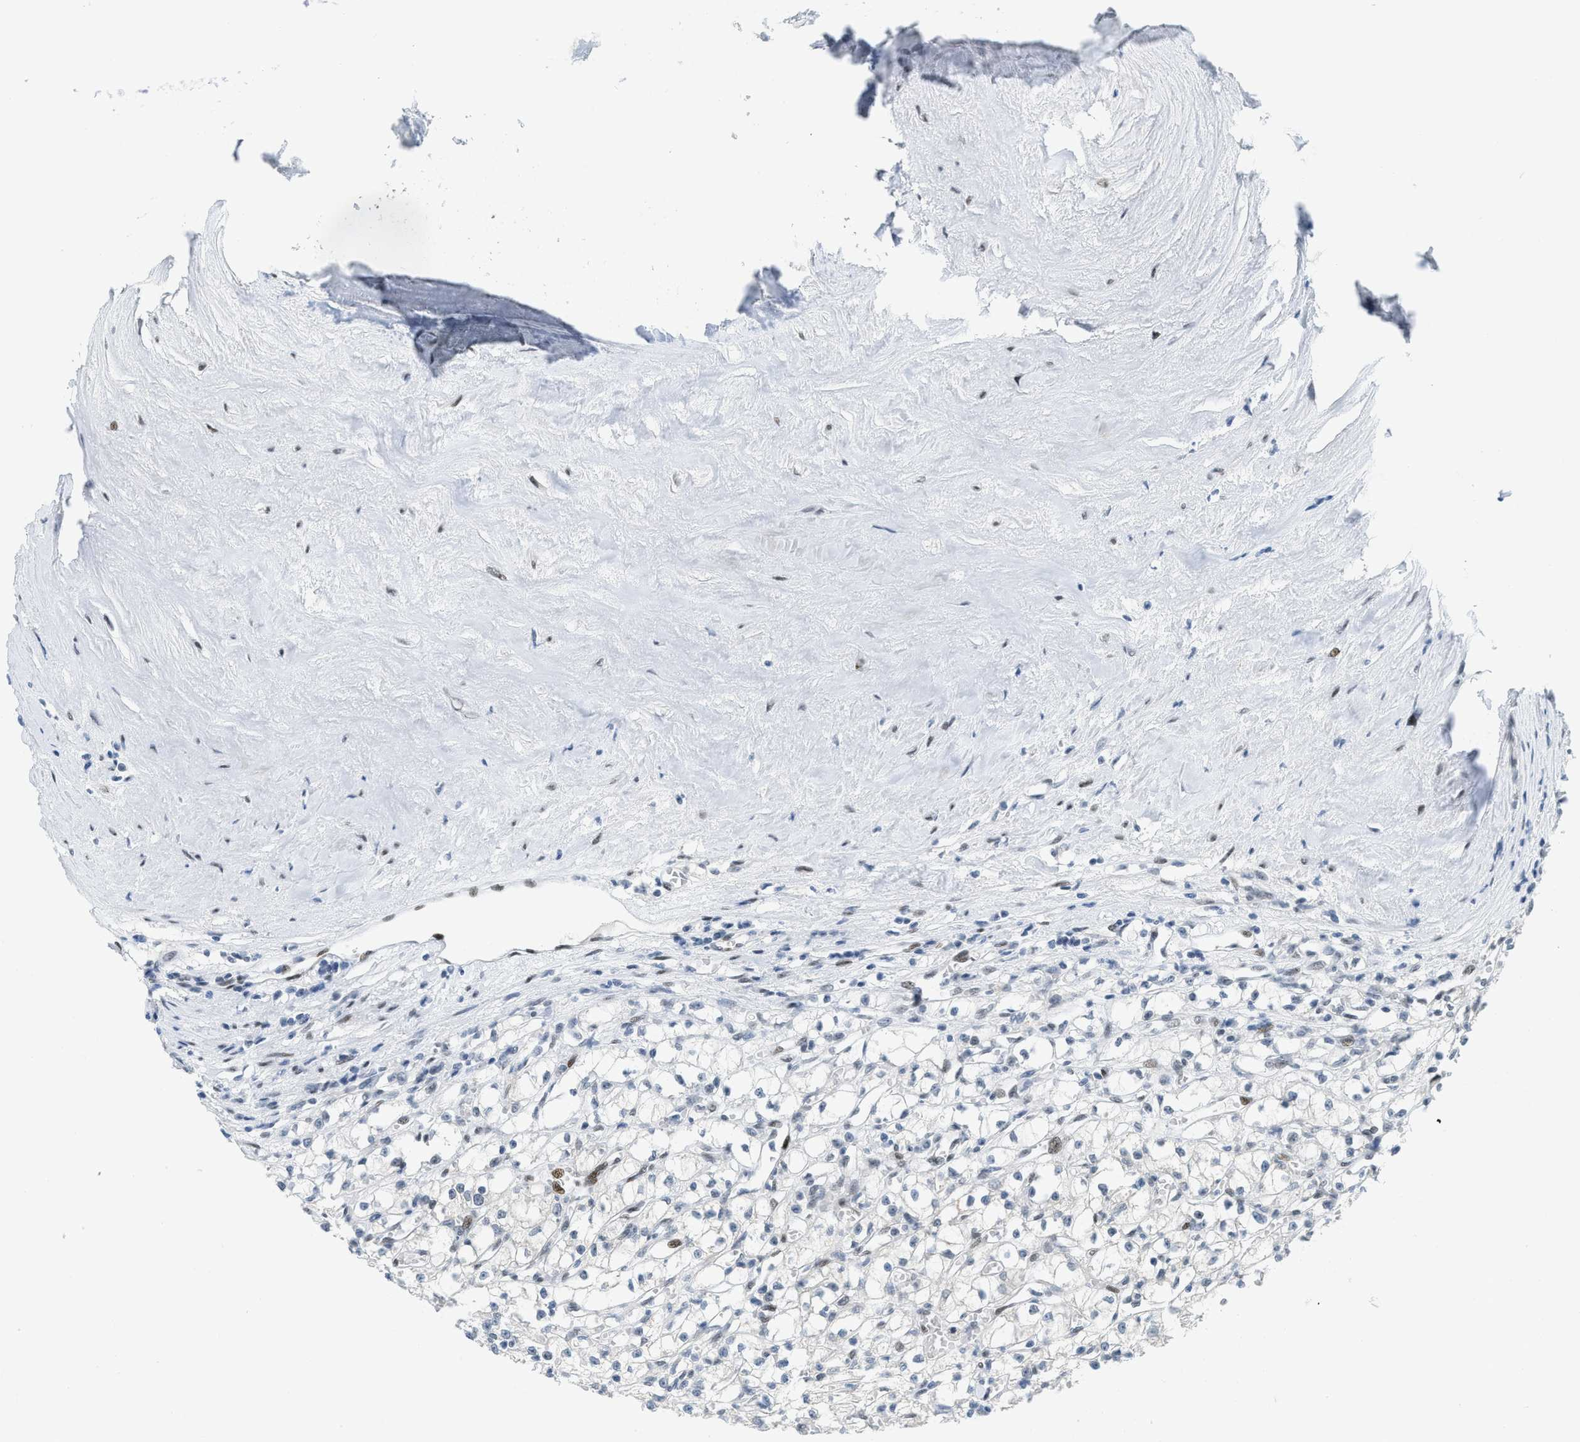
{"staining": {"intensity": "moderate", "quantity": "<25%", "location": "nuclear"}, "tissue": "renal cancer", "cell_type": "Tumor cells", "image_type": "cancer", "snomed": [{"axis": "morphology", "description": "Adenocarcinoma, NOS"}, {"axis": "topography", "description": "Kidney"}], "caption": "The histopathology image shows staining of adenocarcinoma (renal), revealing moderate nuclear protein positivity (brown color) within tumor cells.", "gene": "PBX1", "patient": {"sex": "male", "age": 56}}